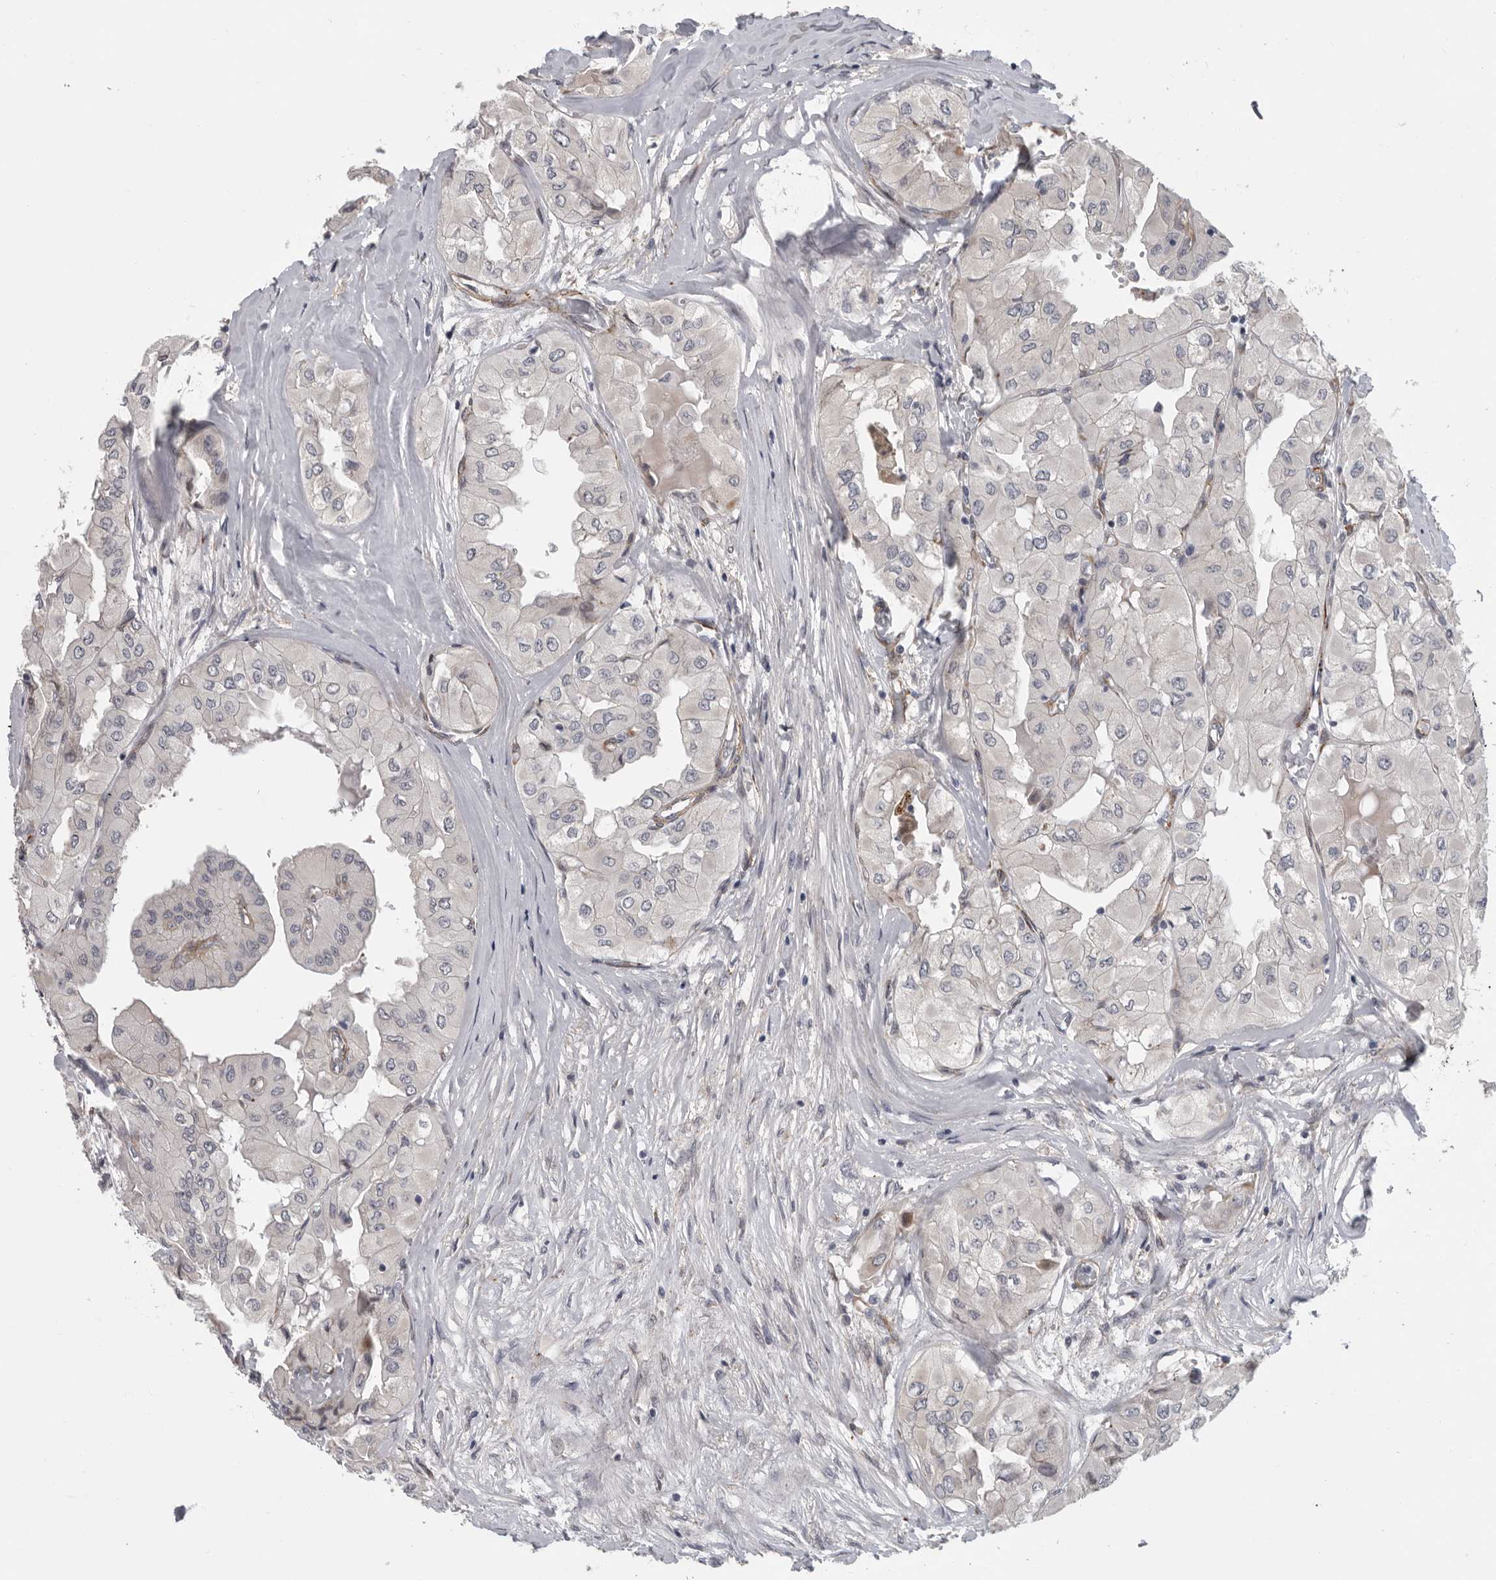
{"staining": {"intensity": "negative", "quantity": "none", "location": "none"}, "tissue": "thyroid cancer", "cell_type": "Tumor cells", "image_type": "cancer", "snomed": [{"axis": "morphology", "description": "Papillary adenocarcinoma, NOS"}, {"axis": "topography", "description": "Thyroid gland"}], "caption": "Immunohistochemistry of papillary adenocarcinoma (thyroid) displays no positivity in tumor cells. Nuclei are stained in blue.", "gene": "ATXN3L", "patient": {"sex": "female", "age": 59}}